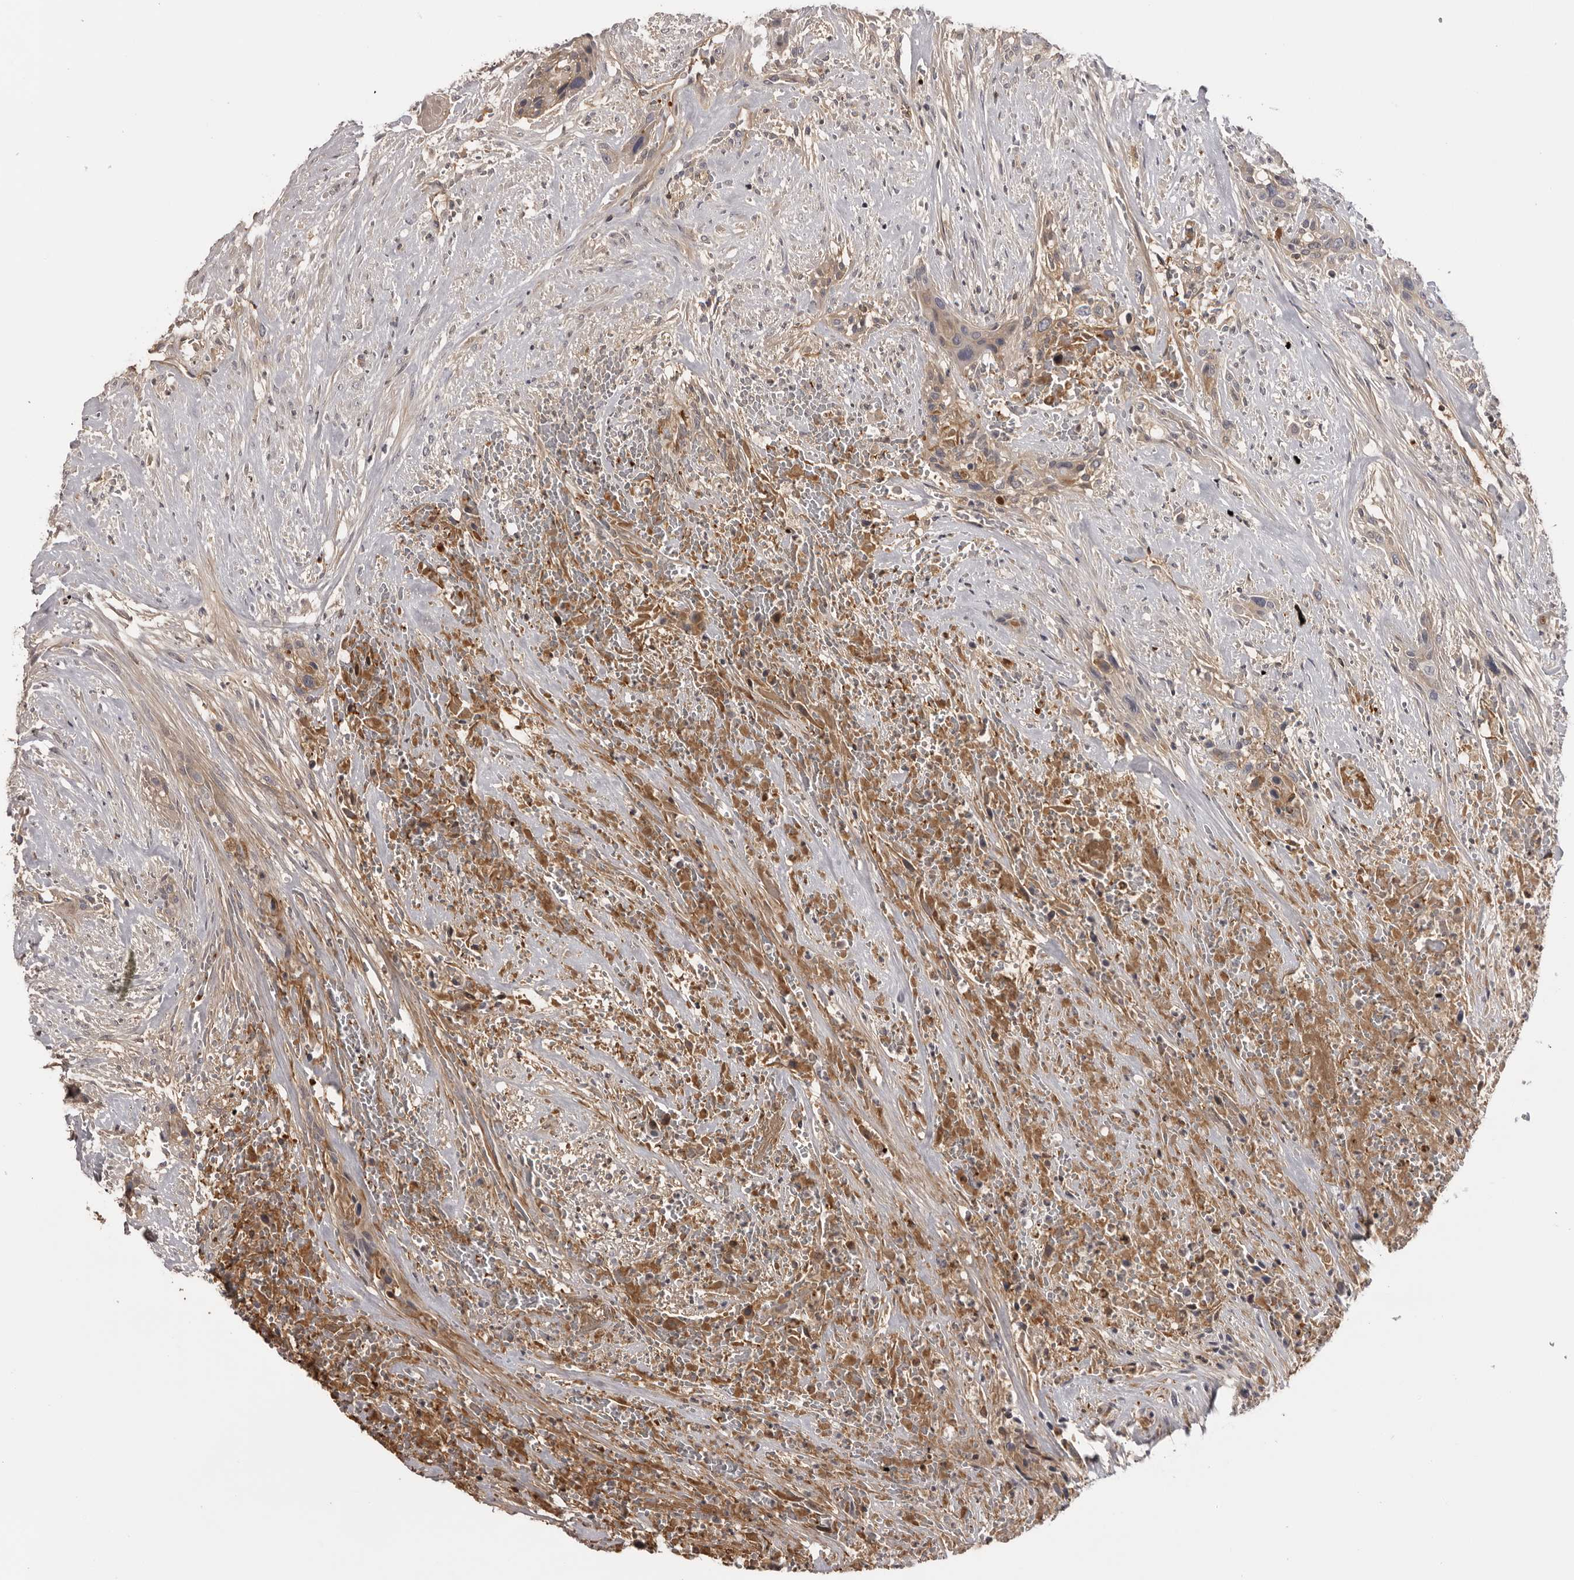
{"staining": {"intensity": "weak", "quantity": "<25%", "location": "cytoplasmic/membranous"}, "tissue": "urothelial cancer", "cell_type": "Tumor cells", "image_type": "cancer", "snomed": [{"axis": "morphology", "description": "Urothelial carcinoma, High grade"}, {"axis": "topography", "description": "Urinary bladder"}], "caption": "DAB immunohistochemical staining of human urothelial cancer demonstrates no significant expression in tumor cells.", "gene": "PLEKHF2", "patient": {"sex": "male", "age": 35}}